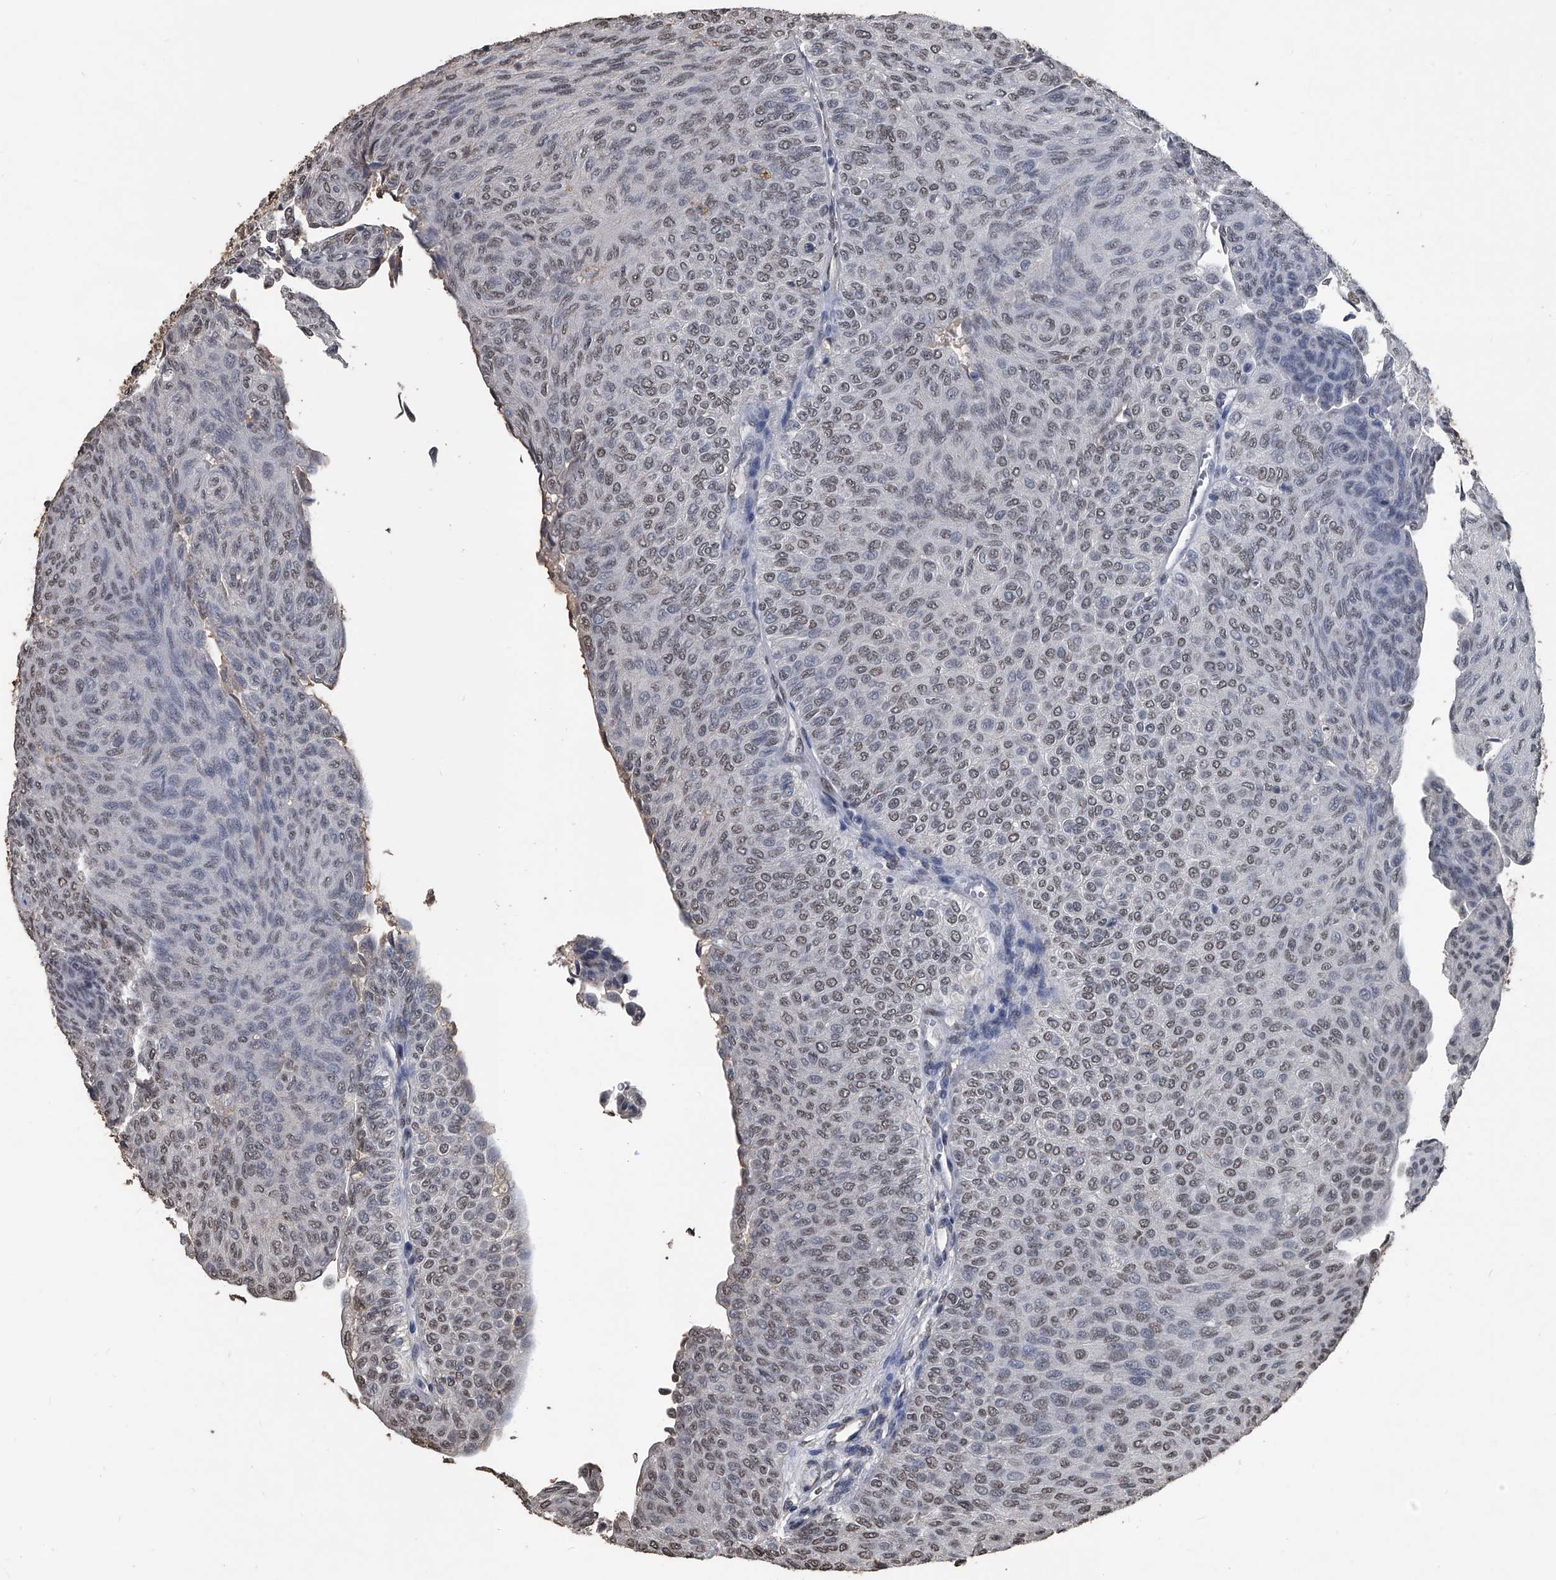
{"staining": {"intensity": "weak", "quantity": "25%-75%", "location": "nuclear"}, "tissue": "urothelial cancer", "cell_type": "Tumor cells", "image_type": "cancer", "snomed": [{"axis": "morphology", "description": "Urothelial carcinoma, Low grade"}, {"axis": "topography", "description": "Urinary bladder"}], "caption": "Urothelial cancer stained for a protein demonstrates weak nuclear positivity in tumor cells.", "gene": "MATR3", "patient": {"sex": "male", "age": 78}}